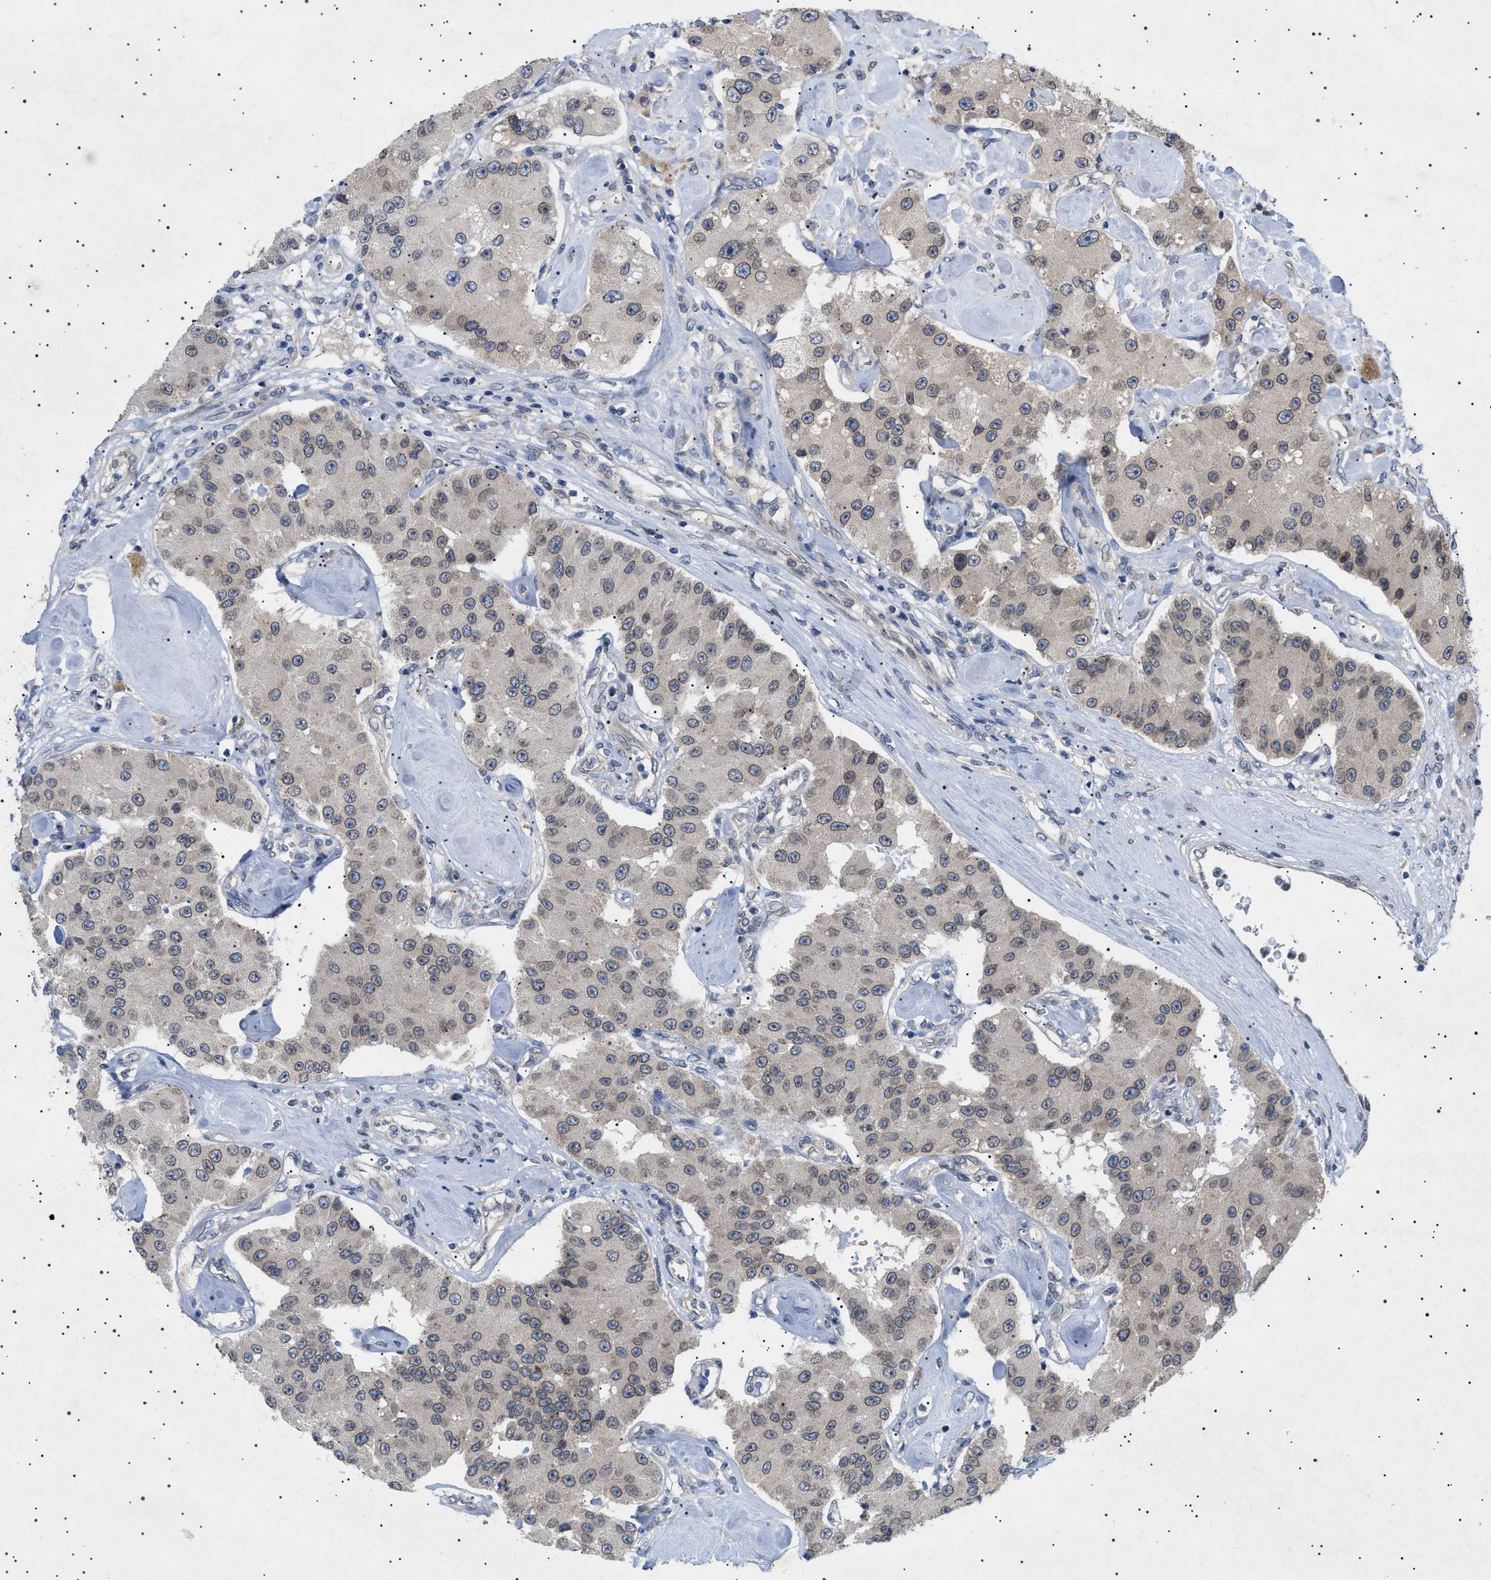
{"staining": {"intensity": "moderate", "quantity": ">75%", "location": "cytoplasmic/membranous,nuclear"}, "tissue": "carcinoid", "cell_type": "Tumor cells", "image_type": "cancer", "snomed": [{"axis": "morphology", "description": "Carcinoid, malignant, NOS"}, {"axis": "topography", "description": "Pancreas"}], "caption": "DAB immunohistochemical staining of human carcinoid (malignant) shows moderate cytoplasmic/membranous and nuclear protein positivity in about >75% of tumor cells. (DAB = brown stain, brightfield microscopy at high magnification).", "gene": "NUP93", "patient": {"sex": "male", "age": 41}}